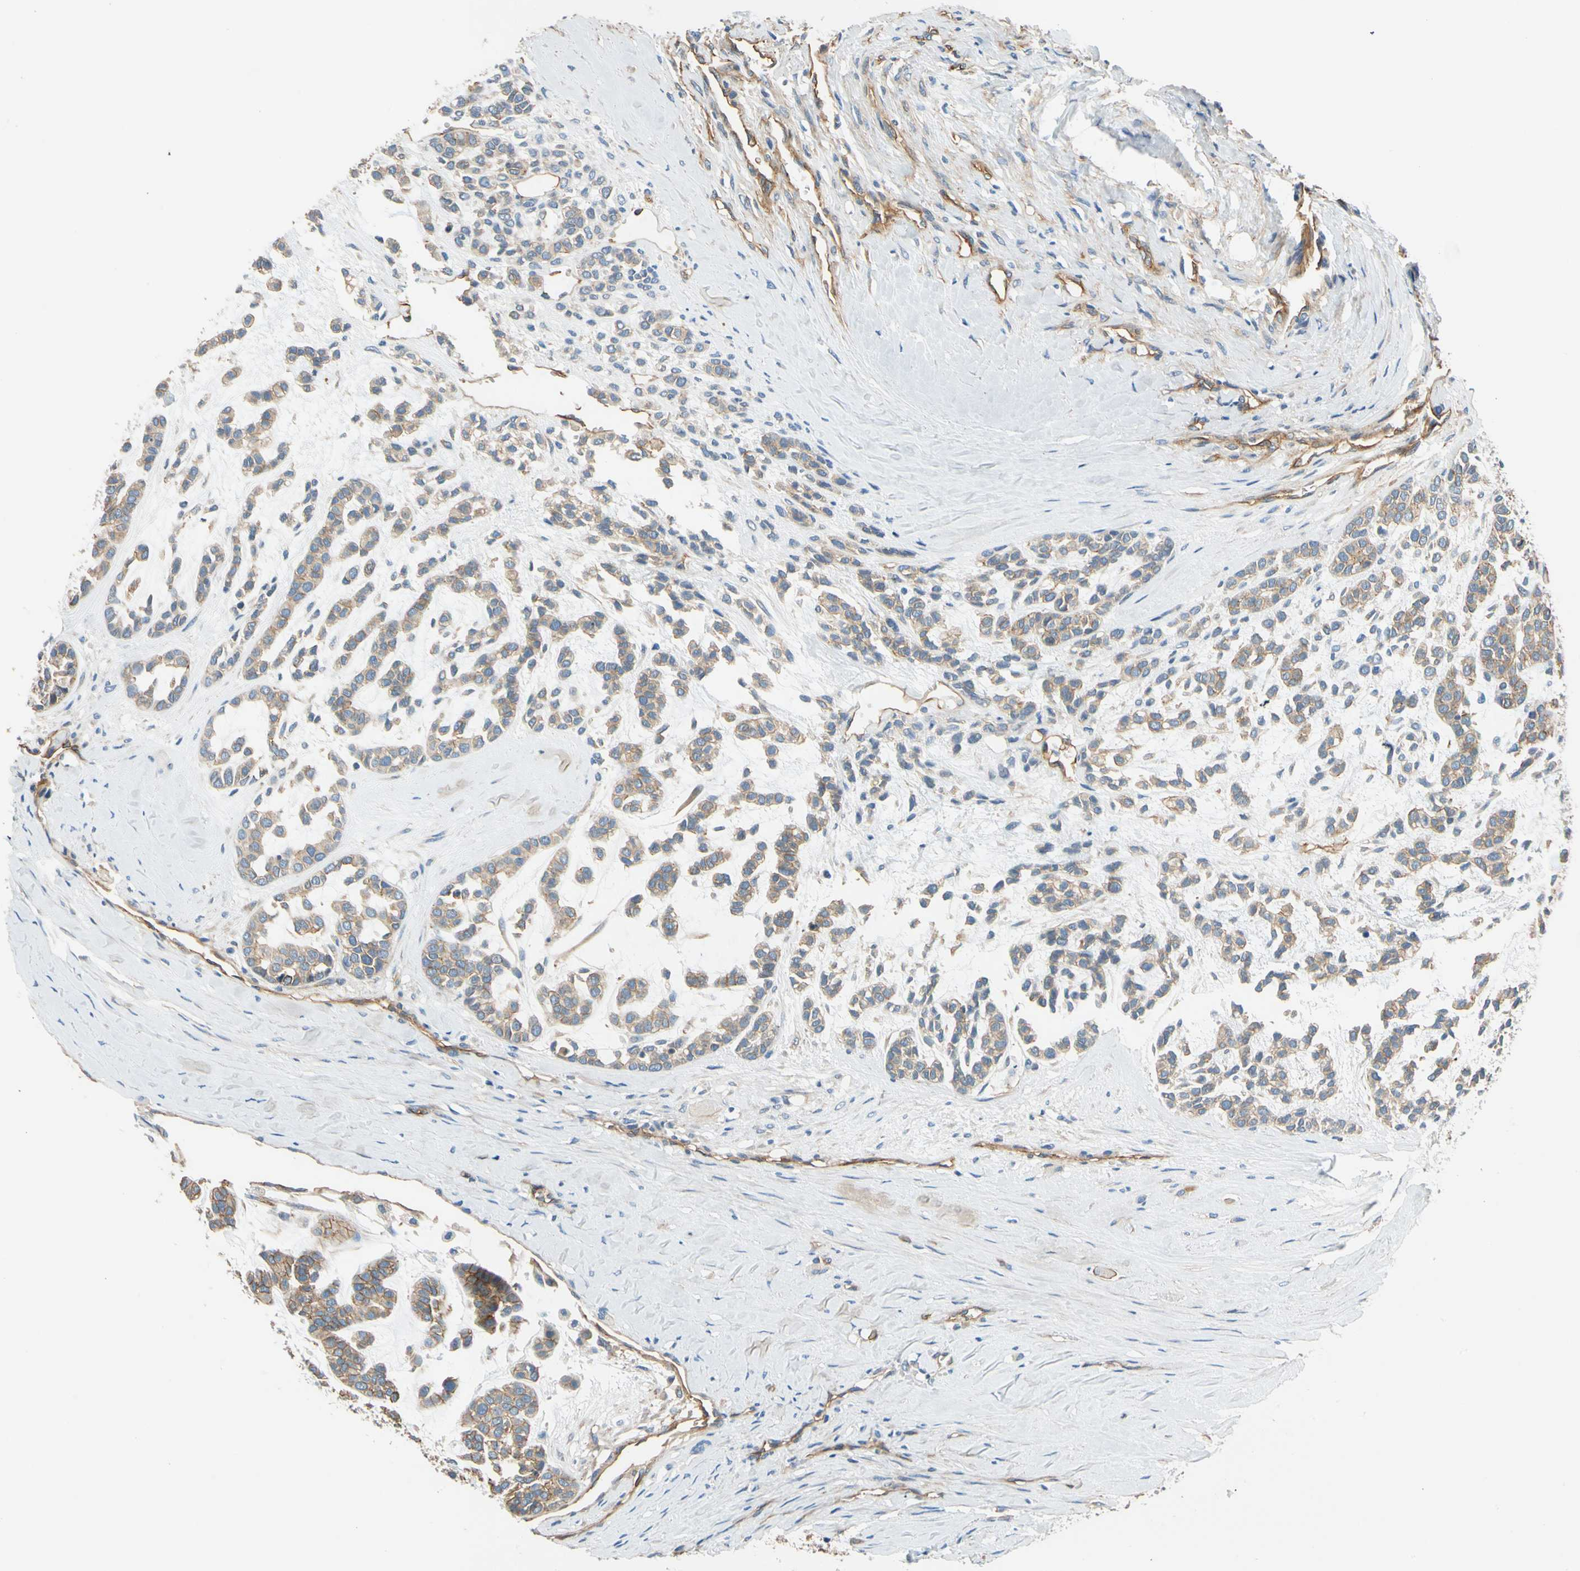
{"staining": {"intensity": "weak", "quantity": ">75%", "location": "cytoplasmic/membranous"}, "tissue": "head and neck cancer", "cell_type": "Tumor cells", "image_type": "cancer", "snomed": [{"axis": "morphology", "description": "Adenocarcinoma, NOS"}, {"axis": "morphology", "description": "Adenoma, NOS"}, {"axis": "topography", "description": "Head-Neck"}], "caption": "IHC photomicrograph of adenoma (head and neck) stained for a protein (brown), which reveals low levels of weak cytoplasmic/membranous positivity in about >75% of tumor cells.", "gene": "SPTAN1", "patient": {"sex": "female", "age": 55}}